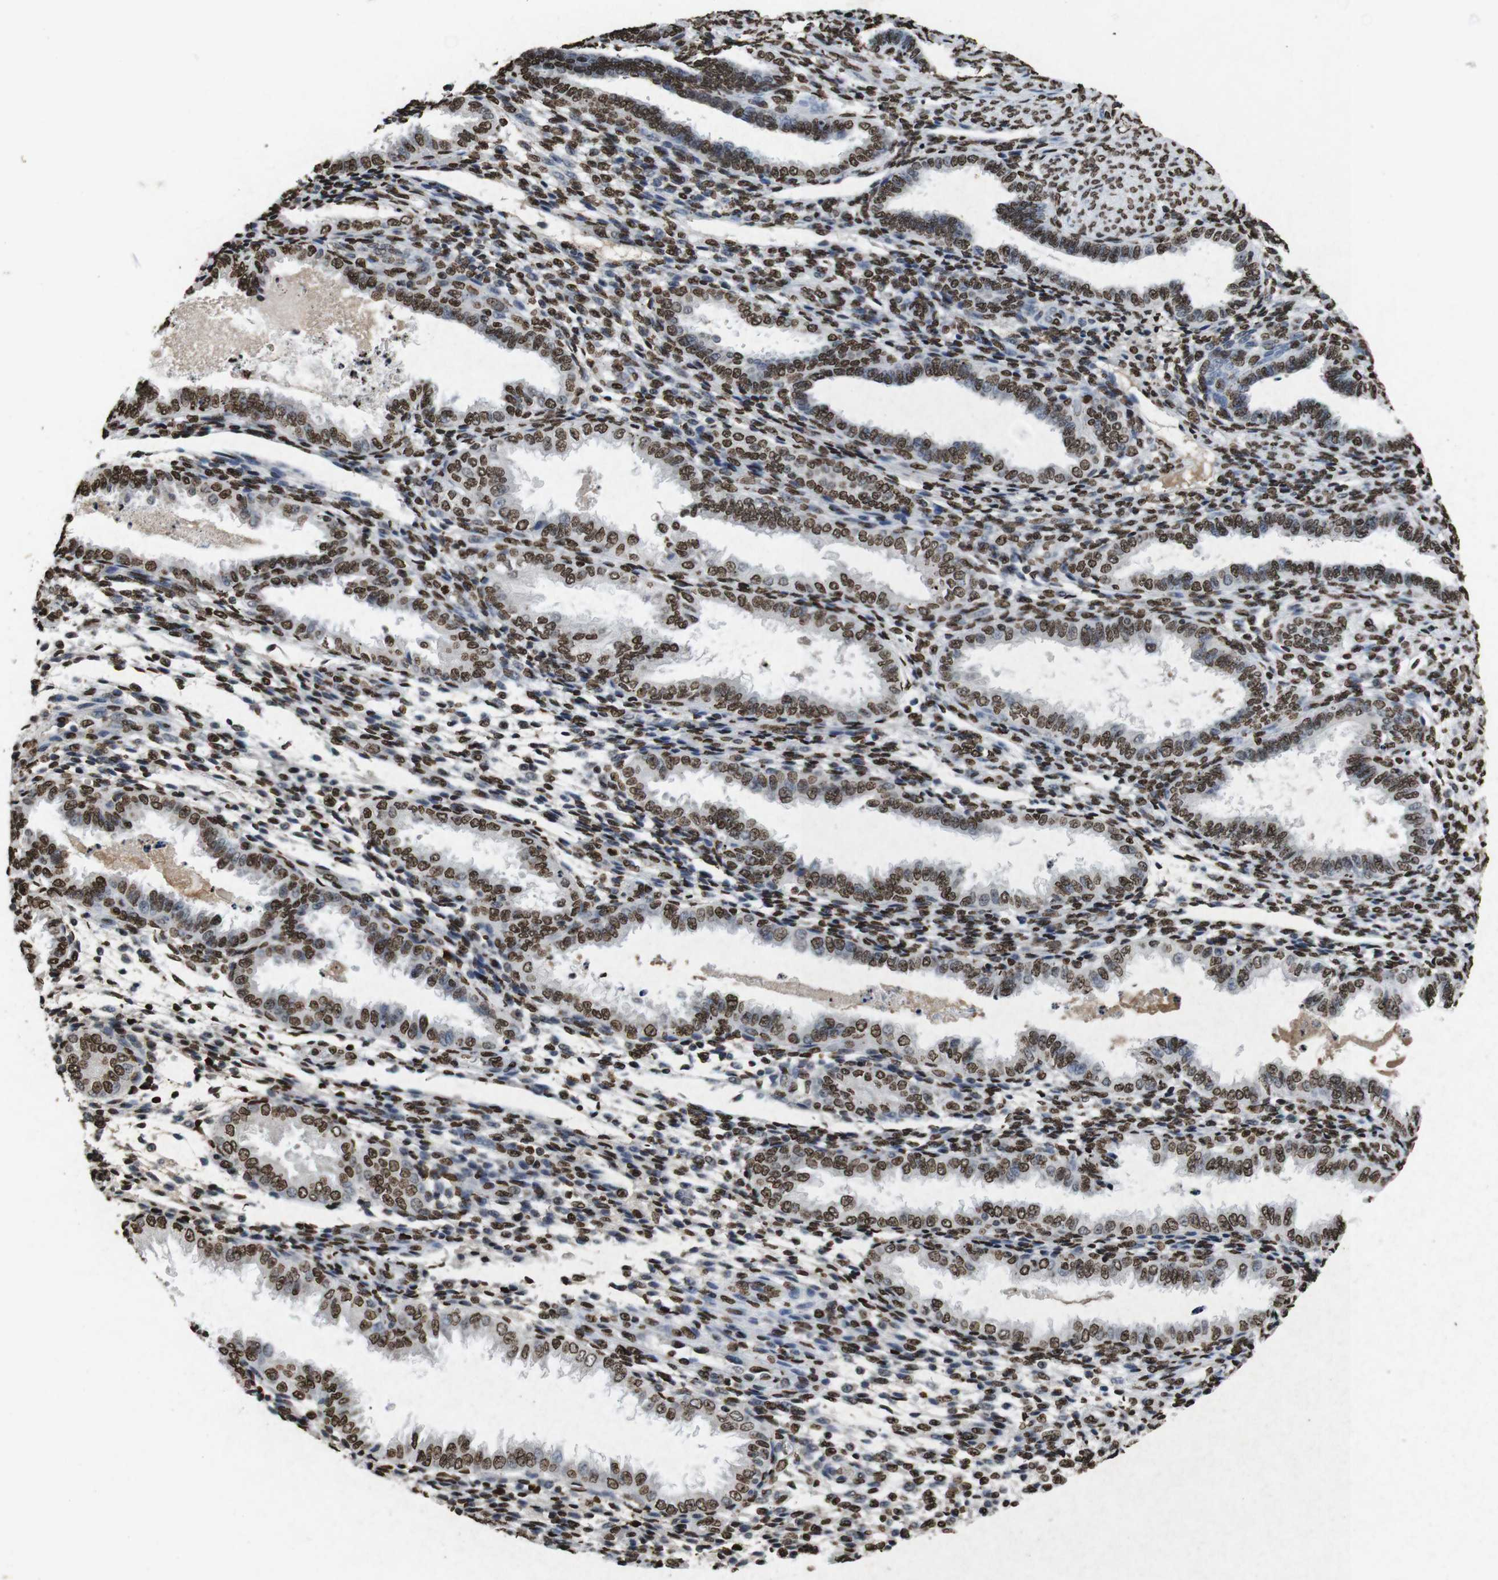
{"staining": {"intensity": "strong", "quantity": ">75%", "location": "nuclear"}, "tissue": "endometrium", "cell_type": "Cells in endometrial stroma", "image_type": "normal", "snomed": [{"axis": "morphology", "description": "Normal tissue, NOS"}, {"axis": "topography", "description": "Endometrium"}], "caption": "DAB (3,3'-diaminobenzidine) immunohistochemical staining of normal human endometrium displays strong nuclear protein staining in approximately >75% of cells in endometrial stroma. The staining was performed using DAB, with brown indicating positive protein expression. Nuclei are stained blue with hematoxylin.", "gene": "MDM2", "patient": {"sex": "female", "age": 33}}